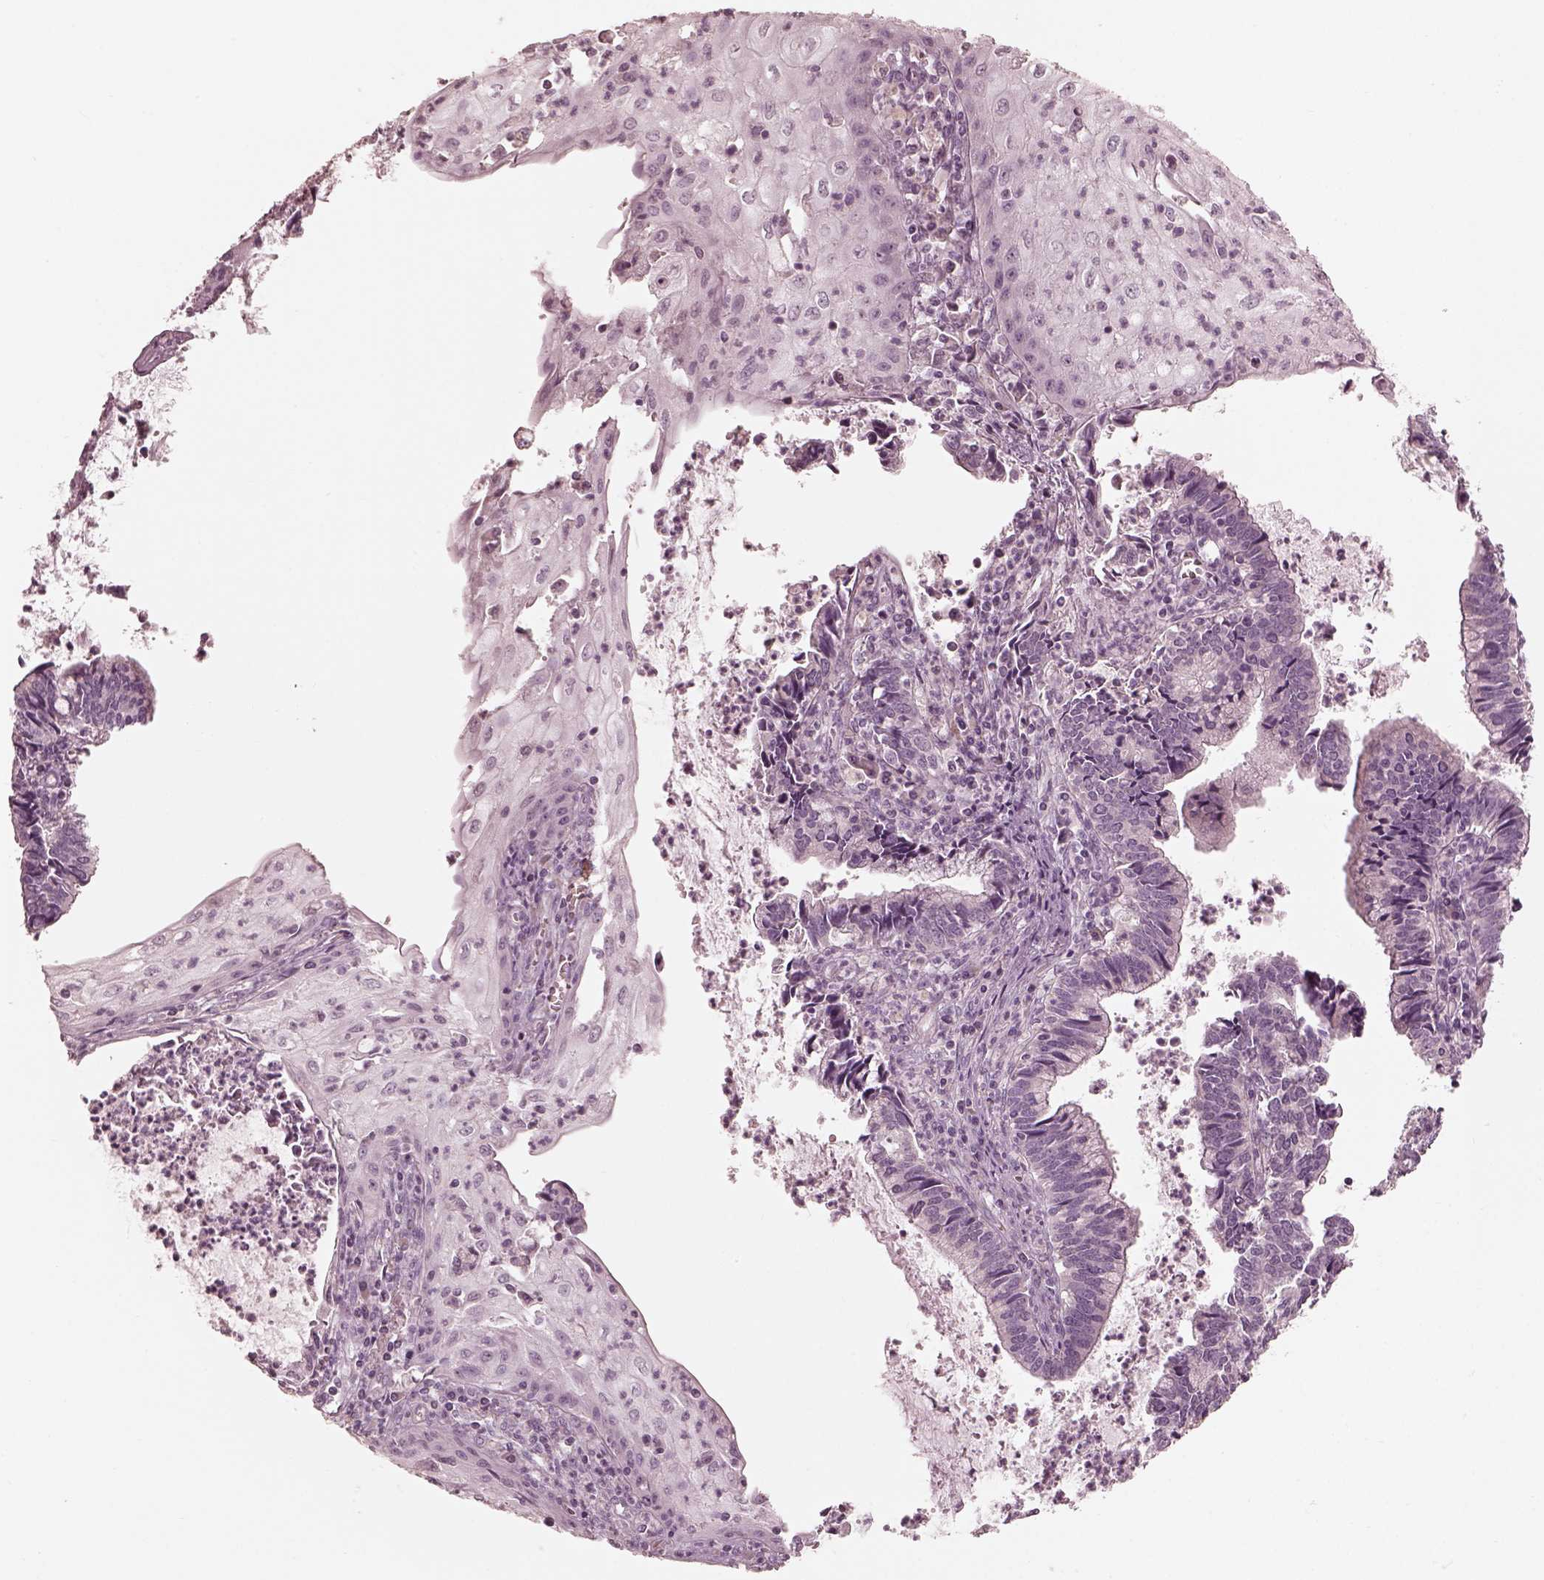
{"staining": {"intensity": "negative", "quantity": "none", "location": "none"}, "tissue": "cervical cancer", "cell_type": "Tumor cells", "image_type": "cancer", "snomed": [{"axis": "morphology", "description": "Adenocarcinoma, NOS"}, {"axis": "topography", "description": "Cervix"}], "caption": "Immunohistochemical staining of adenocarcinoma (cervical) shows no significant staining in tumor cells.", "gene": "ANKLE1", "patient": {"sex": "female", "age": 42}}